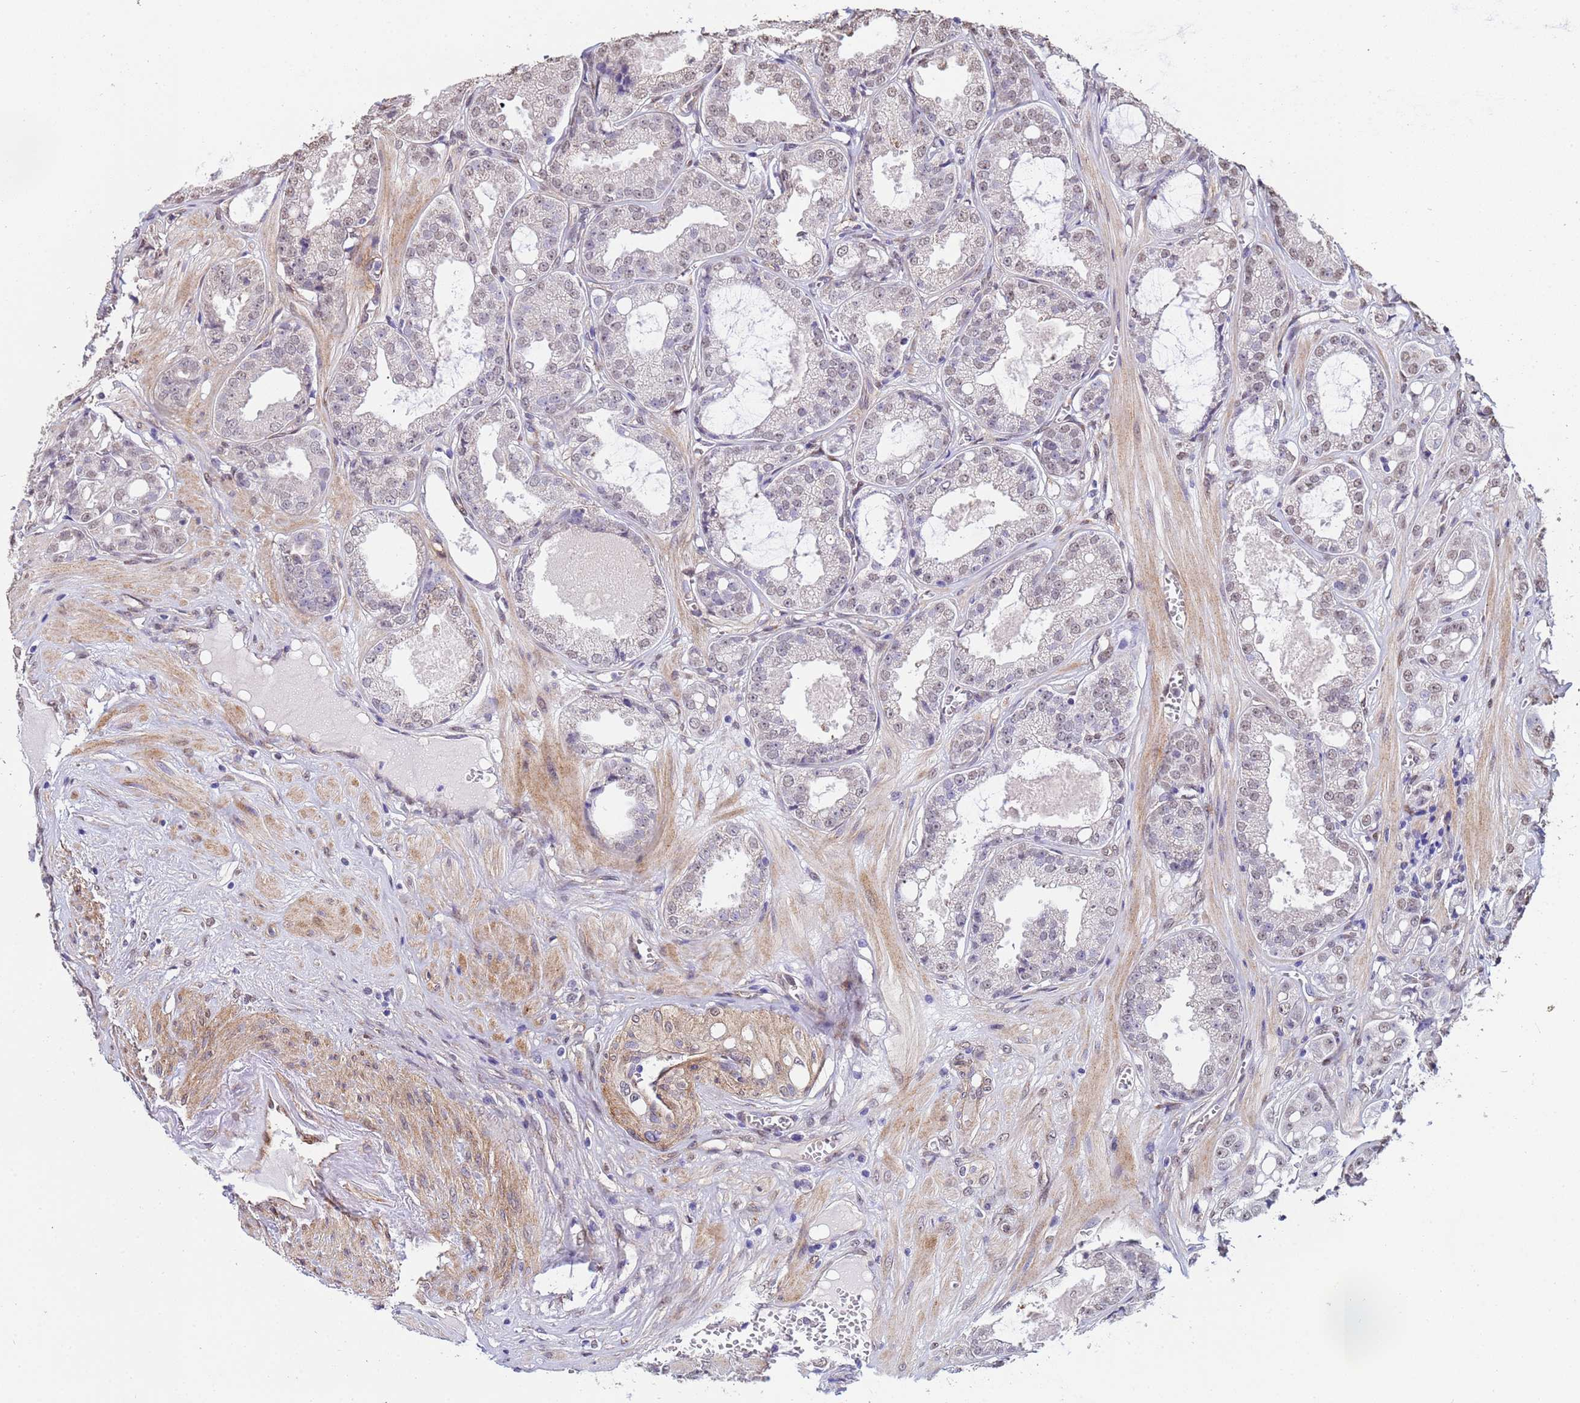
{"staining": {"intensity": "weak", "quantity": "25%-75%", "location": "nuclear"}, "tissue": "prostate cancer", "cell_type": "Tumor cells", "image_type": "cancer", "snomed": [{"axis": "morphology", "description": "Adenocarcinoma, High grade"}, {"axis": "topography", "description": "Prostate"}], "caption": "The image exhibits a brown stain indicating the presence of a protein in the nuclear of tumor cells in high-grade adenocarcinoma (prostate). (Brightfield microscopy of DAB IHC at high magnification).", "gene": "TRIP6", "patient": {"sex": "male", "age": 74}}